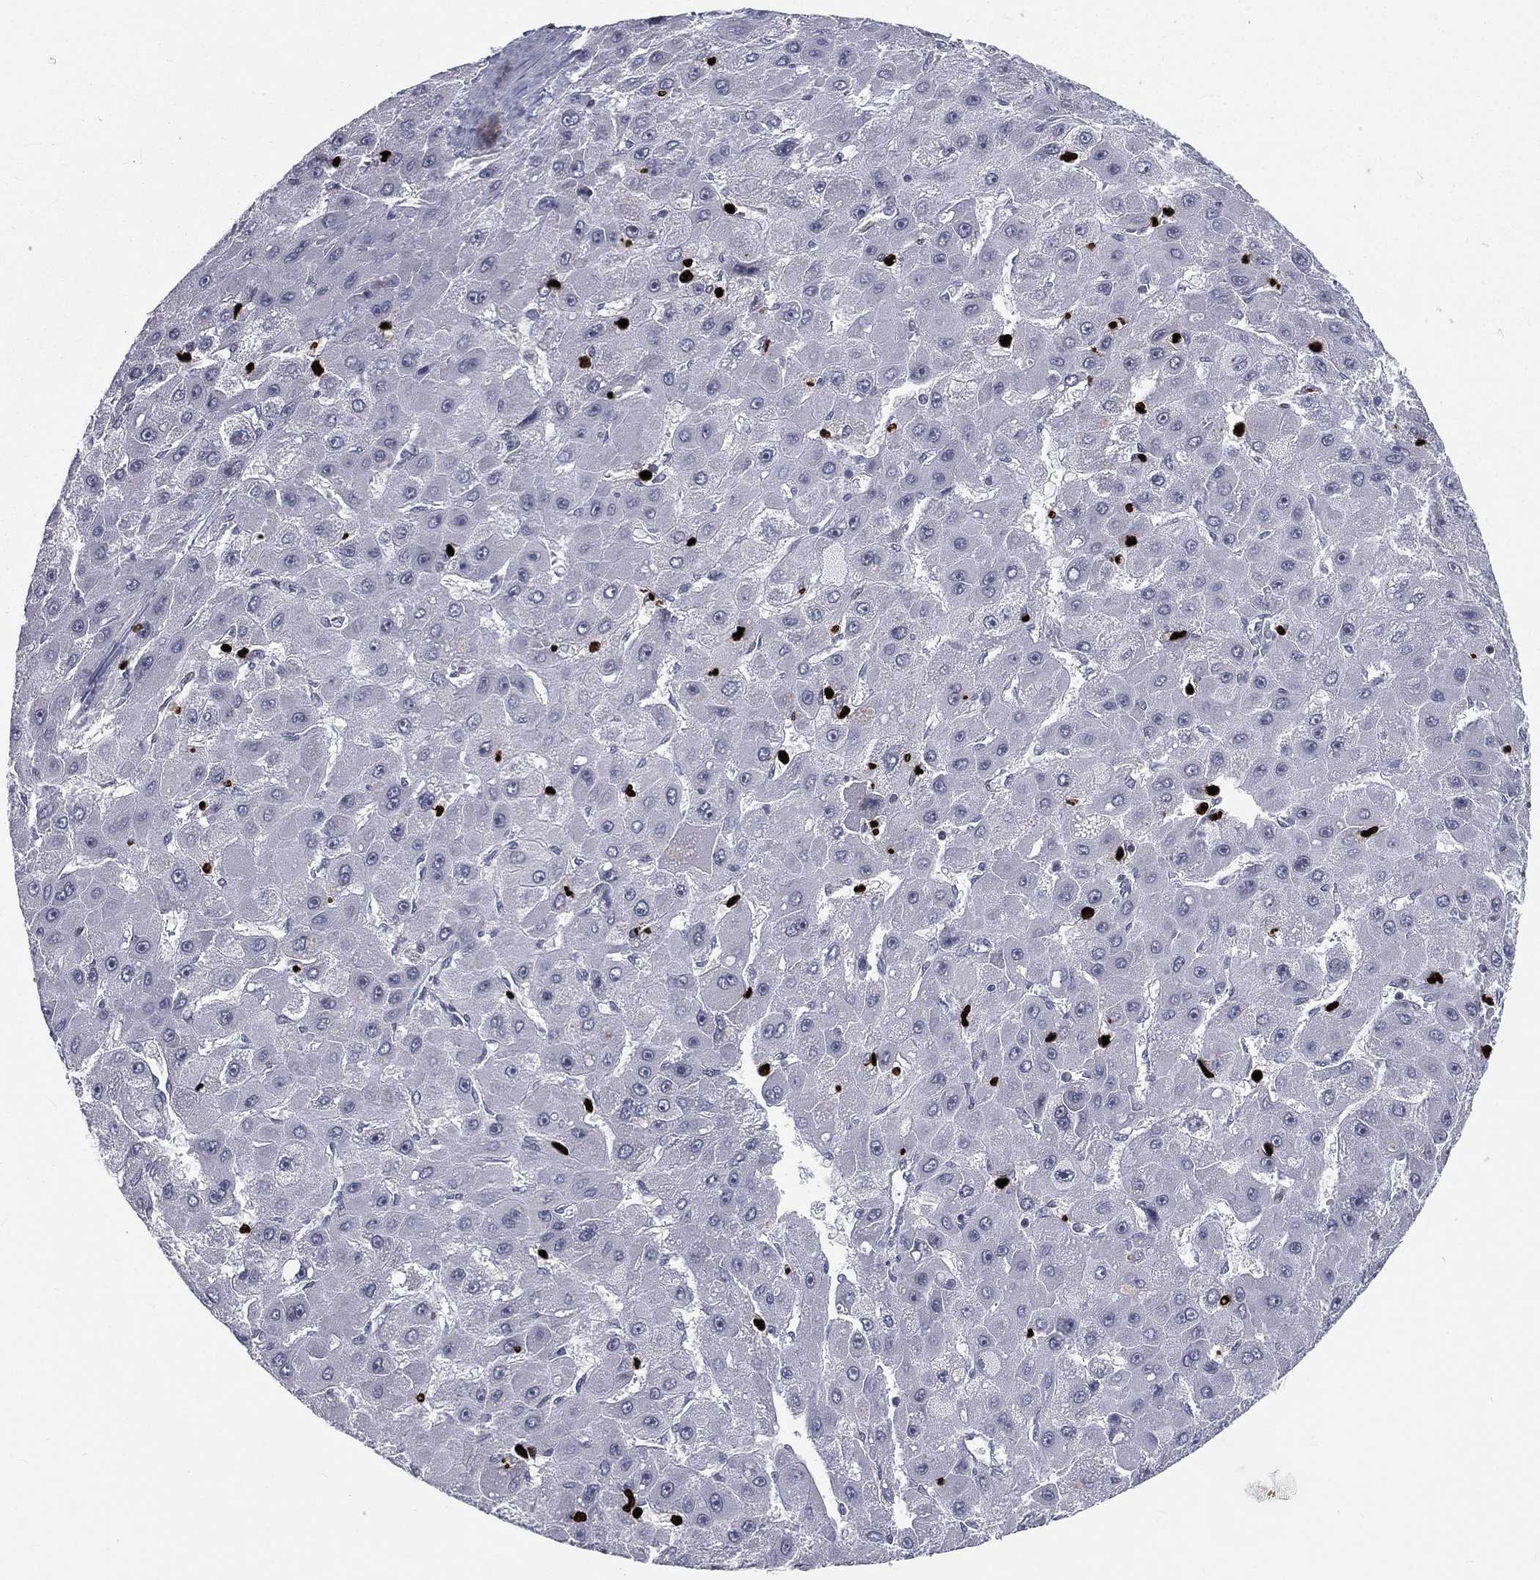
{"staining": {"intensity": "negative", "quantity": "none", "location": "none"}, "tissue": "liver cancer", "cell_type": "Tumor cells", "image_type": "cancer", "snomed": [{"axis": "morphology", "description": "Carcinoma, Hepatocellular, NOS"}, {"axis": "topography", "description": "Liver"}], "caption": "This is an IHC image of liver cancer (hepatocellular carcinoma). There is no staining in tumor cells.", "gene": "MNDA", "patient": {"sex": "female", "age": 25}}